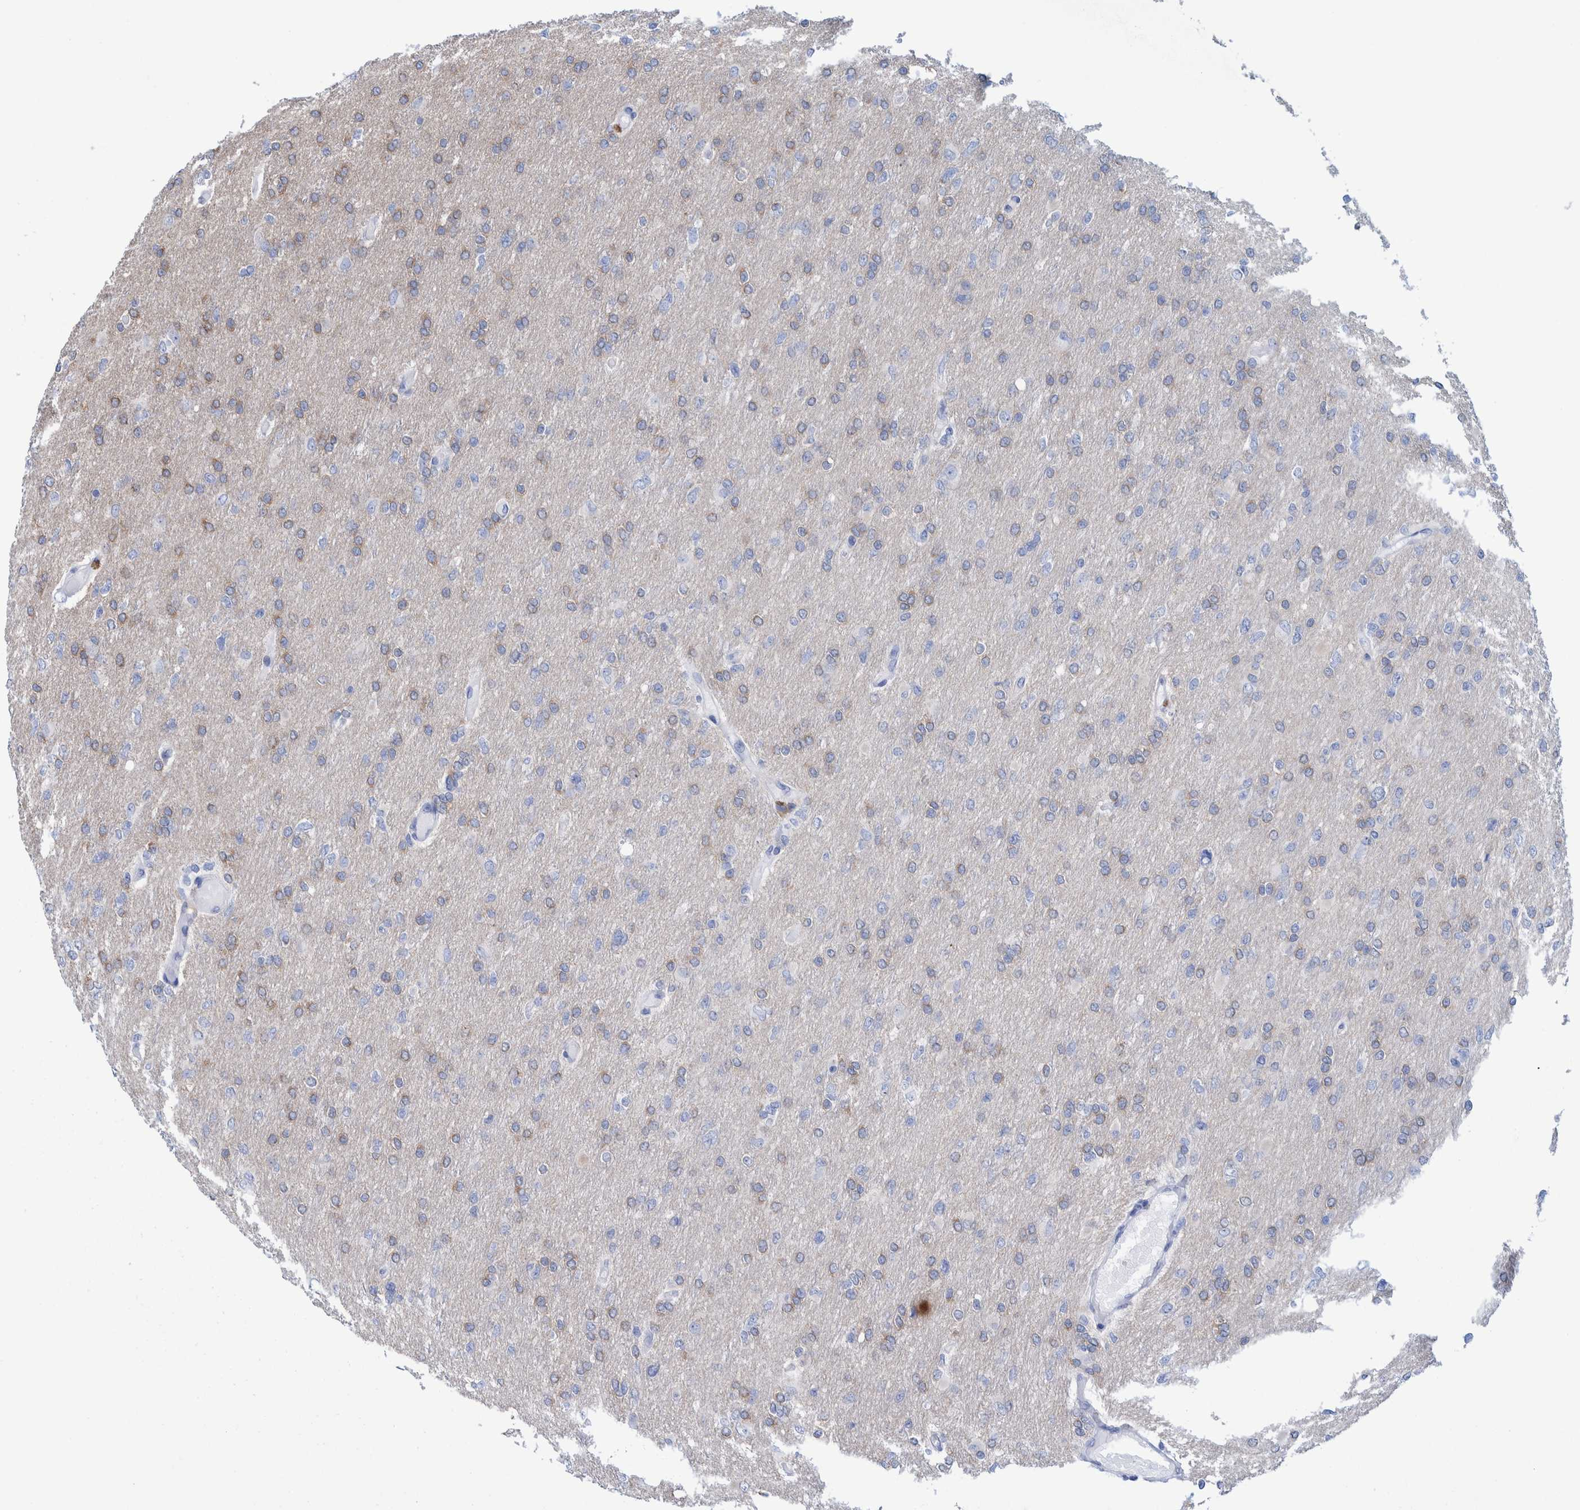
{"staining": {"intensity": "weak", "quantity": "<25%", "location": "cytoplasmic/membranous"}, "tissue": "glioma", "cell_type": "Tumor cells", "image_type": "cancer", "snomed": [{"axis": "morphology", "description": "Glioma, malignant, High grade"}, {"axis": "topography", "description": "Cerebral cortex"}], "caption": "Glioma was stained to show a protein in brown. There is no significant positivity in tumor cells.", "gene": "PERP", "patient": {"sex": "female", "age": 36}}